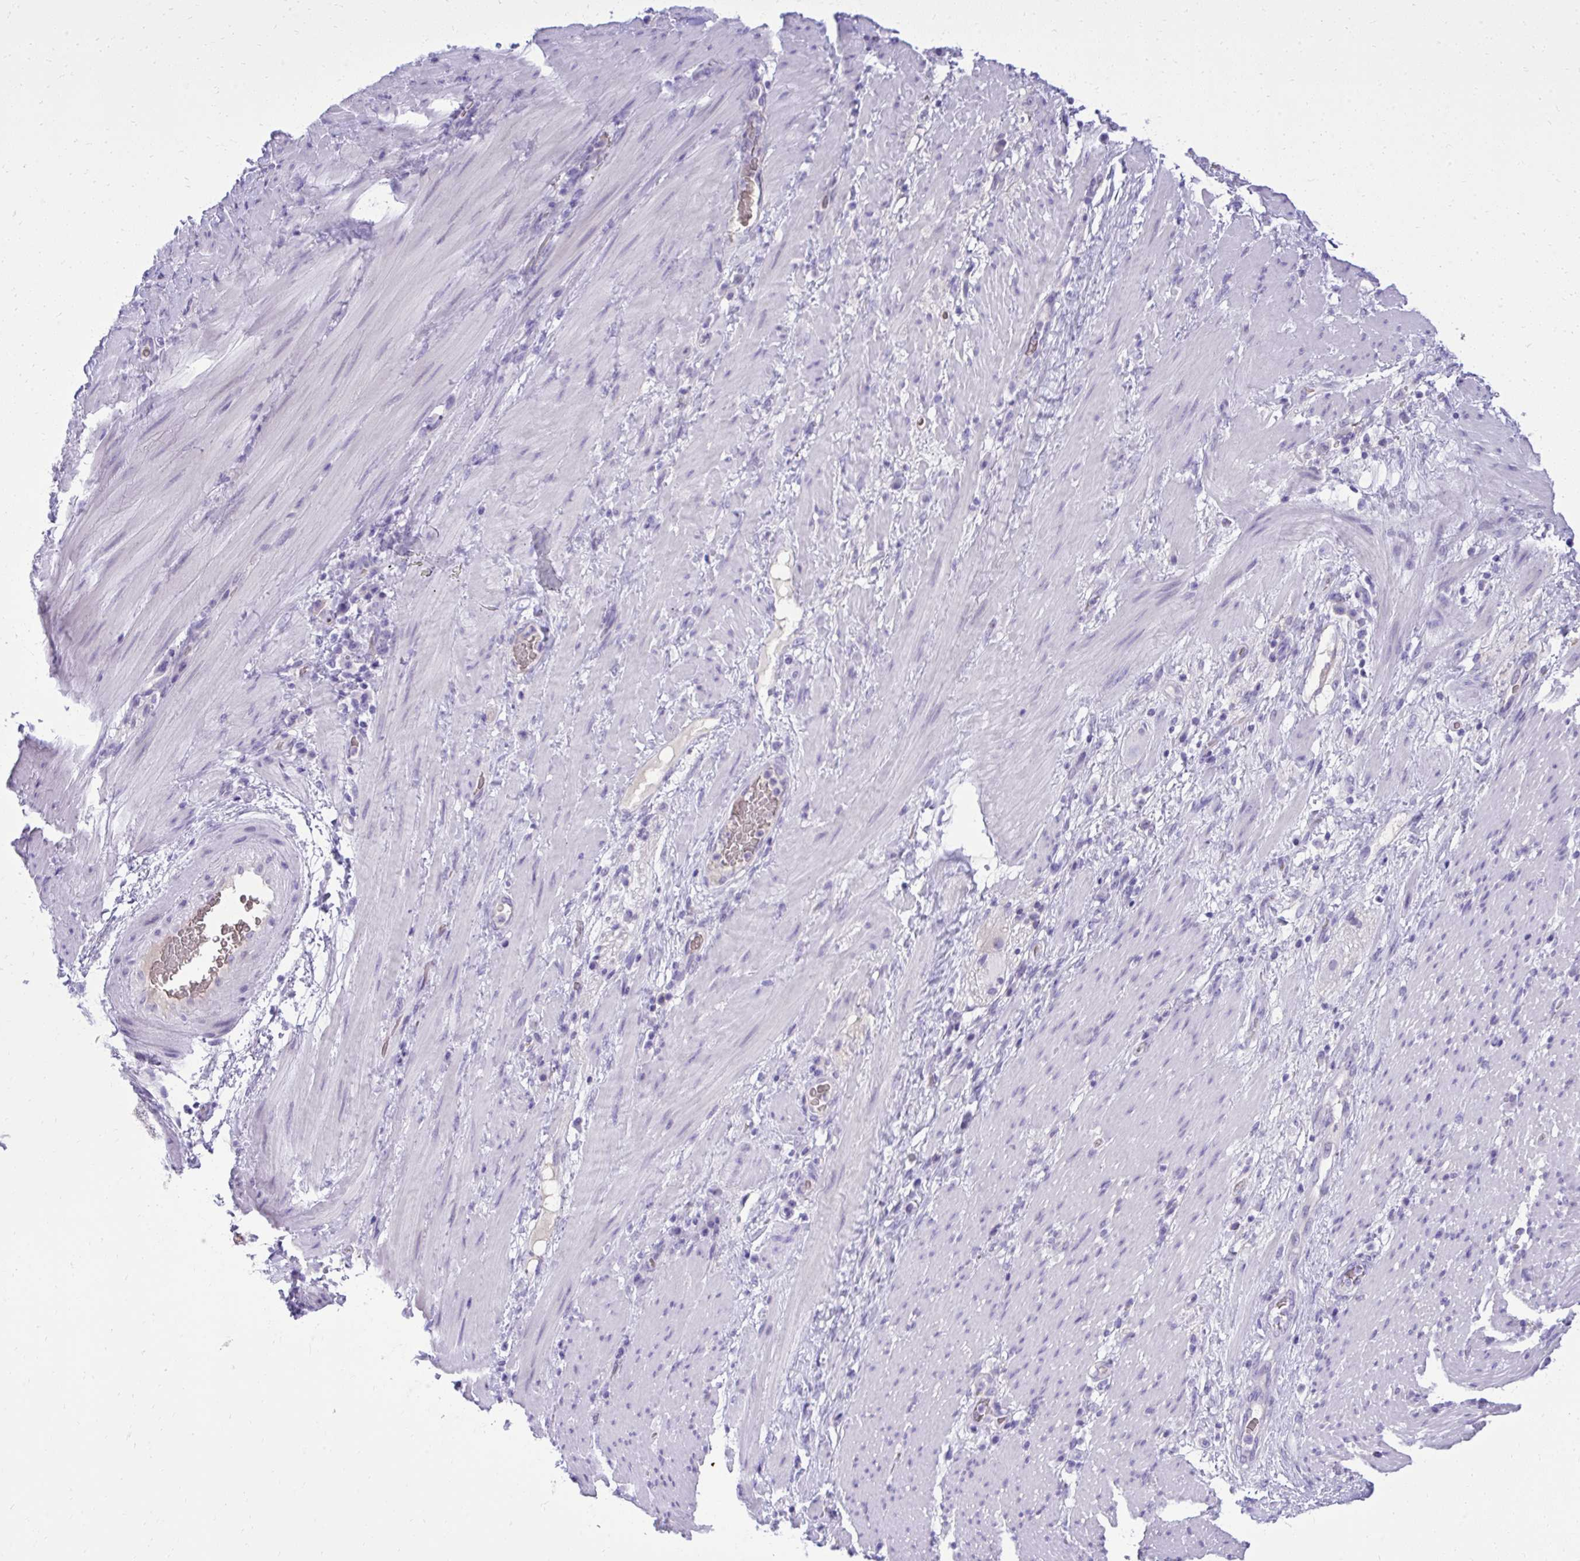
{"staining": {"intensity": "negative", "quantity": "none", "location": "none"}, "tissue": "stomach cancer", "cell_type": "Tumor cells", "image_type": "cancer", "snomed": [{"axis": "morphology", "description": "Normal tissue, NOS"}, {"axis": "morphology", "description": "Adenocarcinoma, NOS"}, {"axis": "topography", "description": "Stomach"}], "caption": "Protein analysis of stomach adenocarcinoma displays no significant positivity in tumor cells.", "gene": "PITPNM3", "patient": {"sex": "female", "age": 64}}